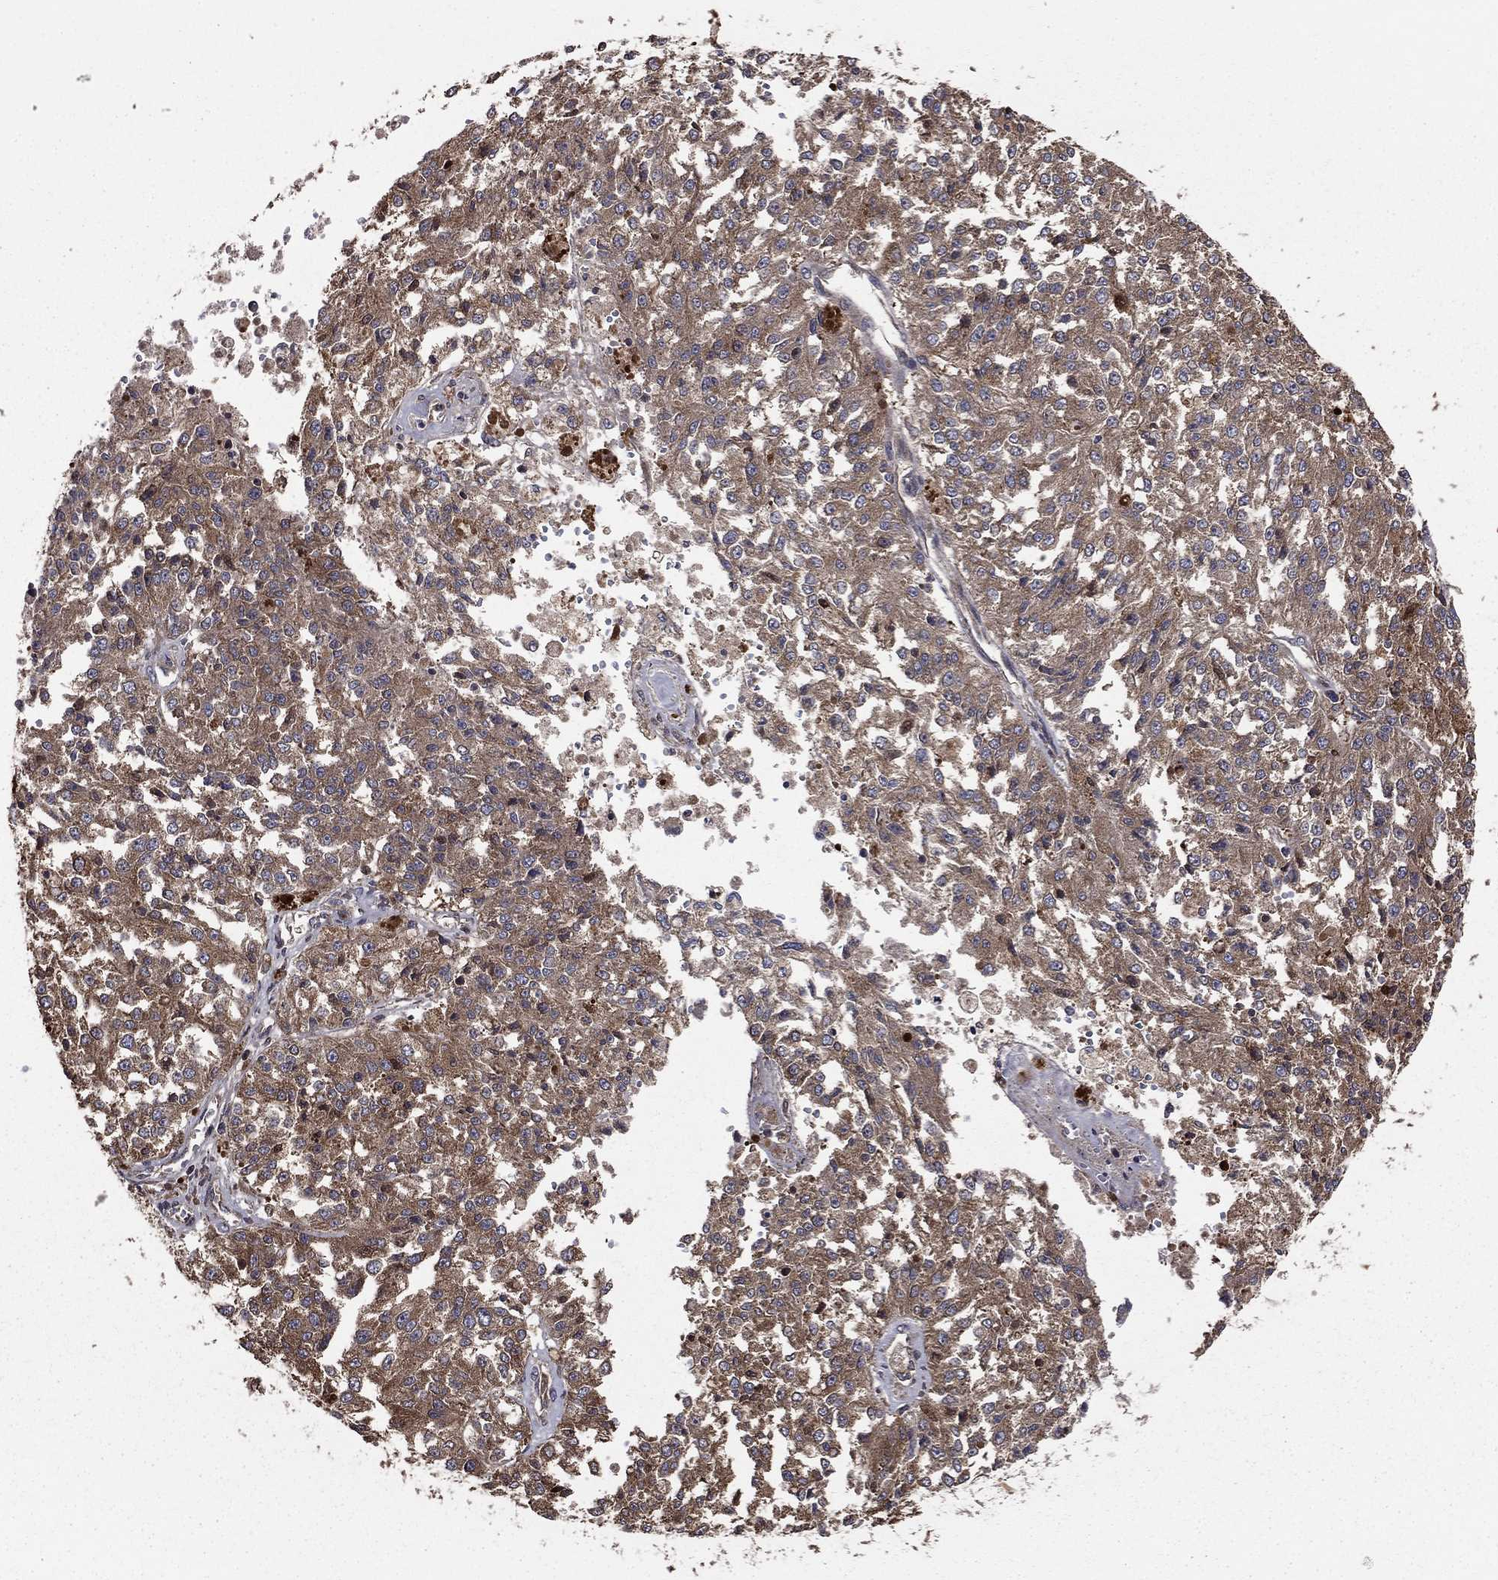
{"staining": {"intensity": "moderate", "quantity": ">75%", "location": "cytoplasmic/membranous"}, "tissue": "melanoma", "cell_type": "Tumor cells", "image_type": "cancer", "snomed": [{"axis": "morphology", "description": "Malignant melanoma, Metastatic site"}, {"axis": "topography", "description": "Lymph node"}], "caption": "Approximately >75% of tumor cells in human melanoma exhibit moderate cytoplasmic/membranous protein staining as visualized by brown immunohistochemical staining.", "gene": "BABAM2", "patient": {"sex": "female", "age": 64}}